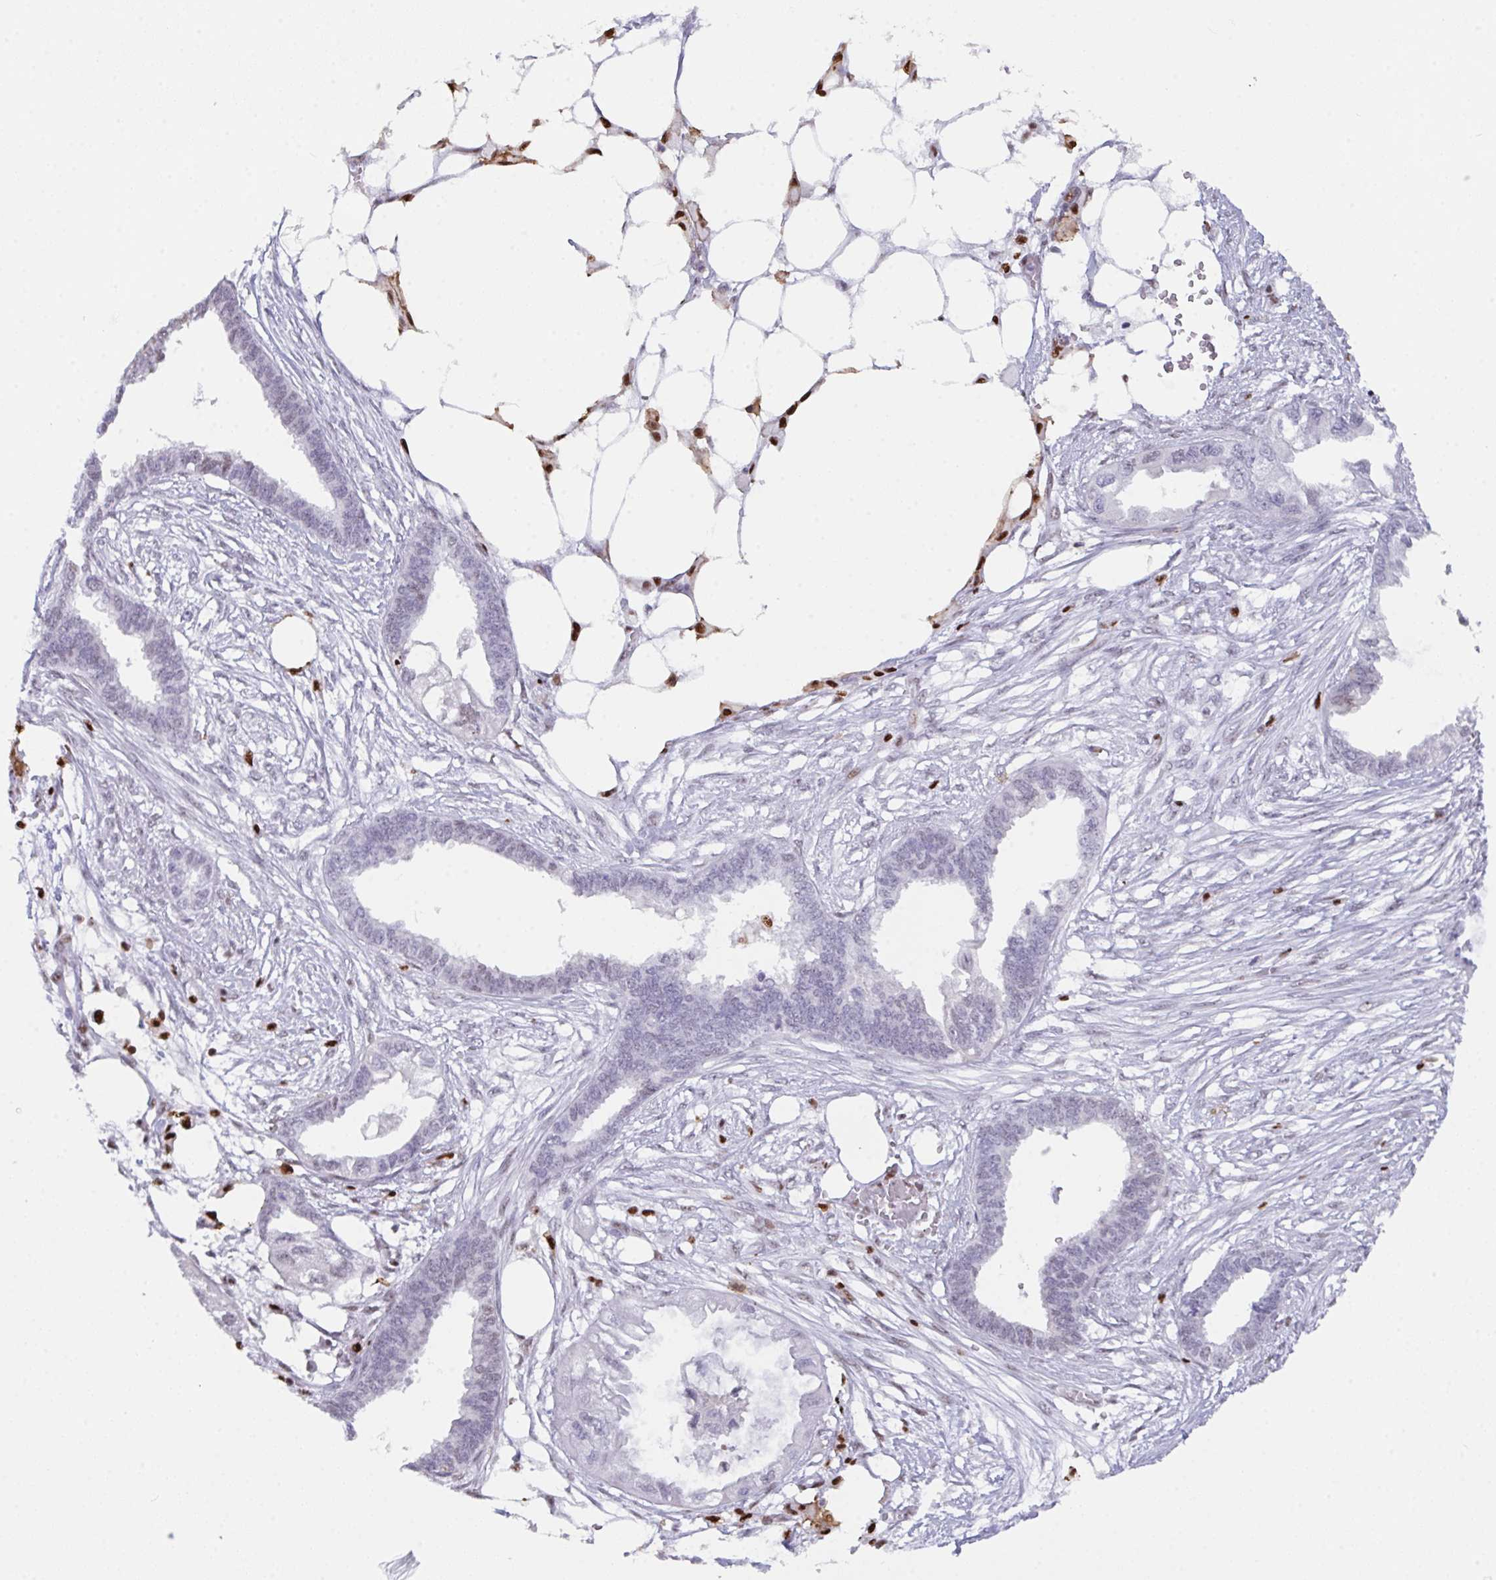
{"staining": {"intensity": "weak", "quantity": "<25%", "location": "nuclear"}, "tissue": "endometrial cancer", "cell_type": "Tumor cells", "image_type": "cancer", "snomed": [{"axis": "morphology", "description": "Adenocarcinoma, NOS"}, {"axis": "morphology", "description": "Adenocarcinoma, metastatic, NOS"}, {"axis": "topography", "description": "Adipose tissue"}, {"axis": "topography", "description": "Endometrium"}], "caption": "Immunohistochemistry photomicrograph of neoplastic tissue: metastatic adenocarcinoma (endometrial) stained with DAB demonstrates no significant protein staining in tumor cells.", "gene": "BTBD10", "patient": {"sex": "female", "age": 67}}